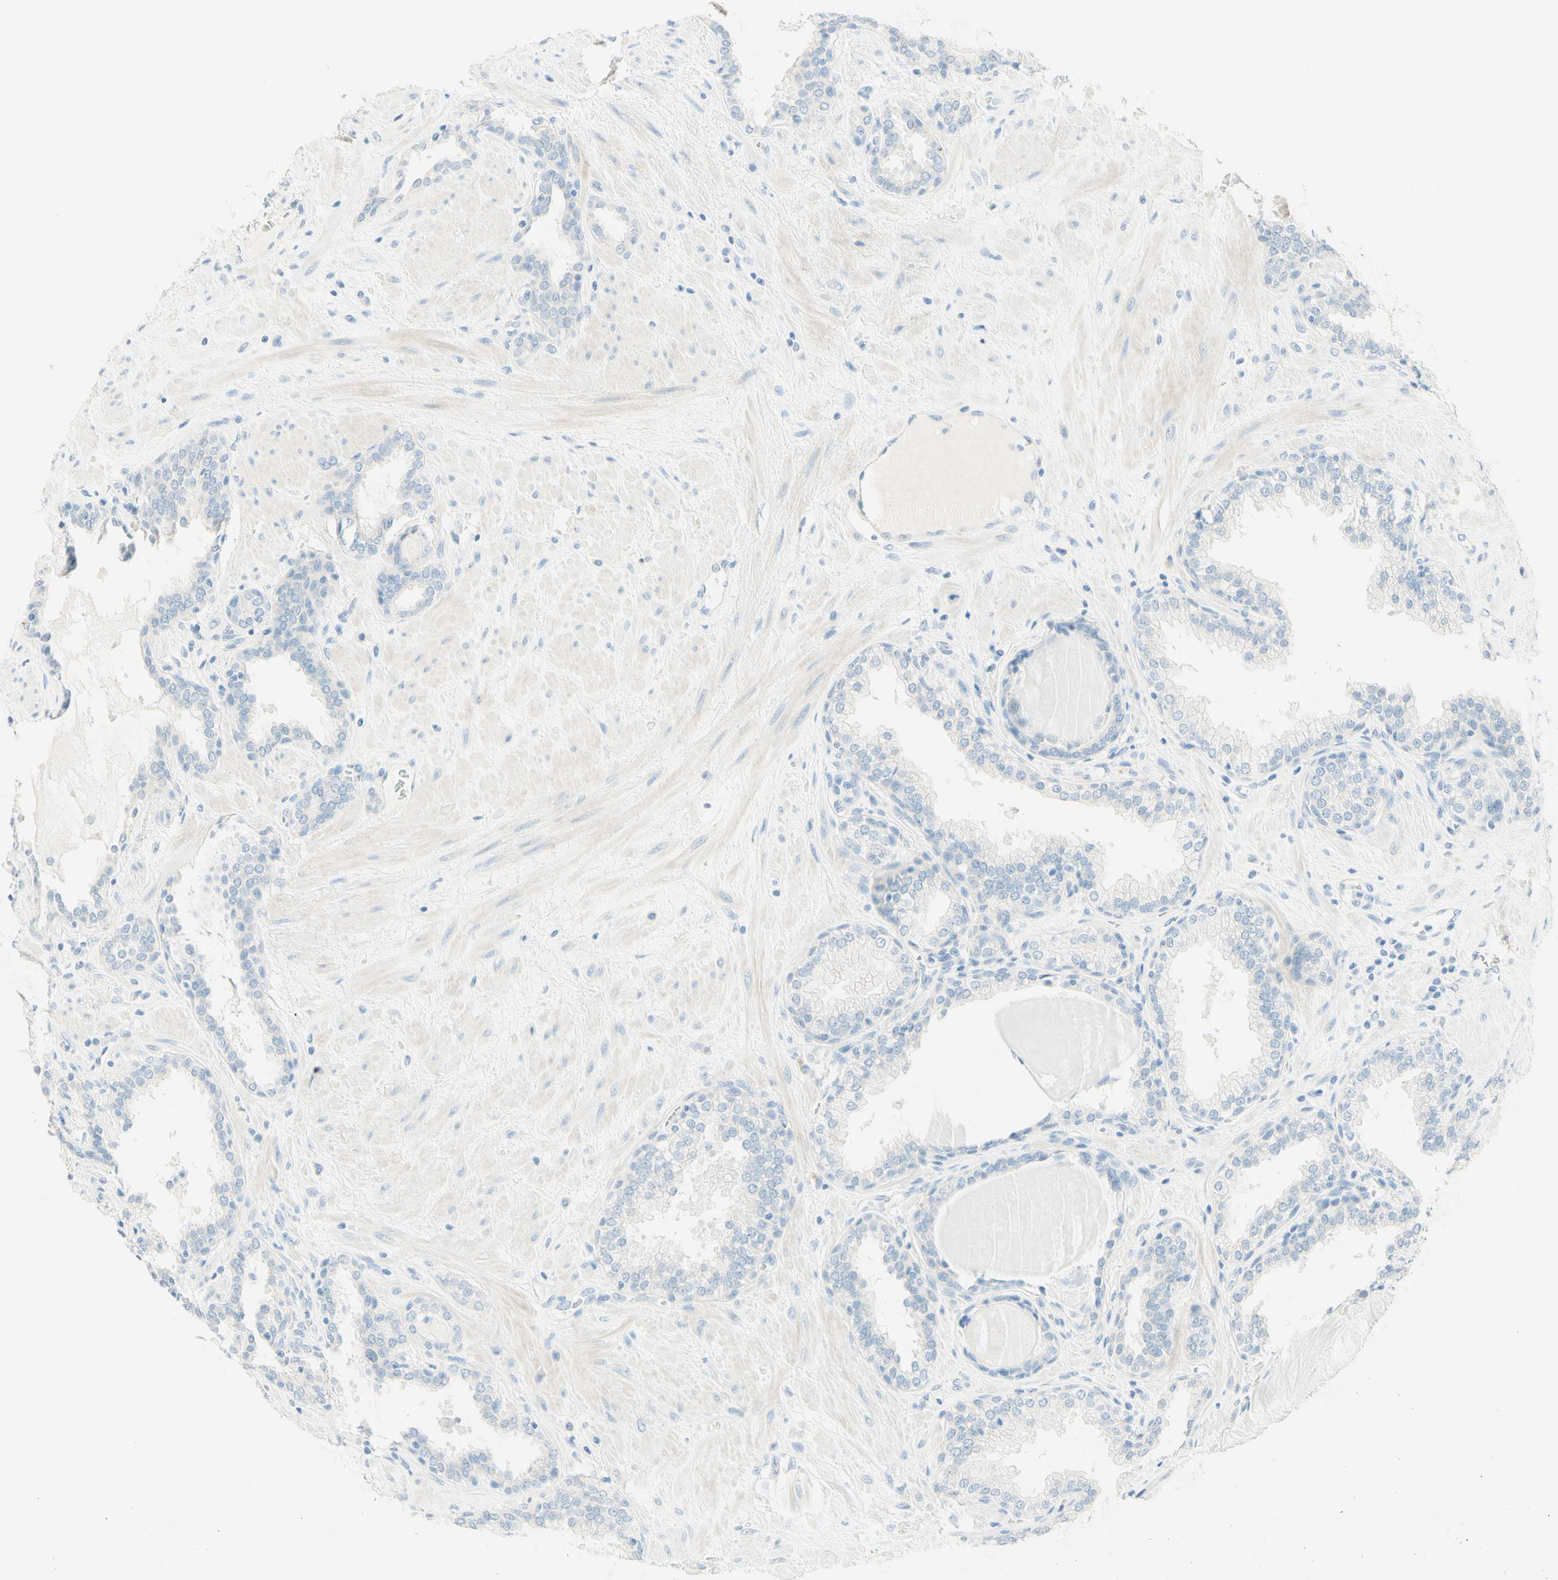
{"staining": {"intensity": "negative", "quantity": "none", "location": "none"}, "tissue": "prostate", "cell_type": "Glandular cells", "image_type": "normal", "snomed": [{"axis": "morphology", "description": "Normal tissue, NOS"}, {"axis": "topography", "description": "Prostate"}], "caption": "A micrograph of human prostate is negative for staining in glandular cells. Brightfield microscopy of immunohistochemistry stained with DAB (3,3'-diaminobenzidine) (brown) and hematoxylin (blue), captured at high magnification.", "gene": "TMEM132D", "patient": {"sex": "male", "age": 51}}